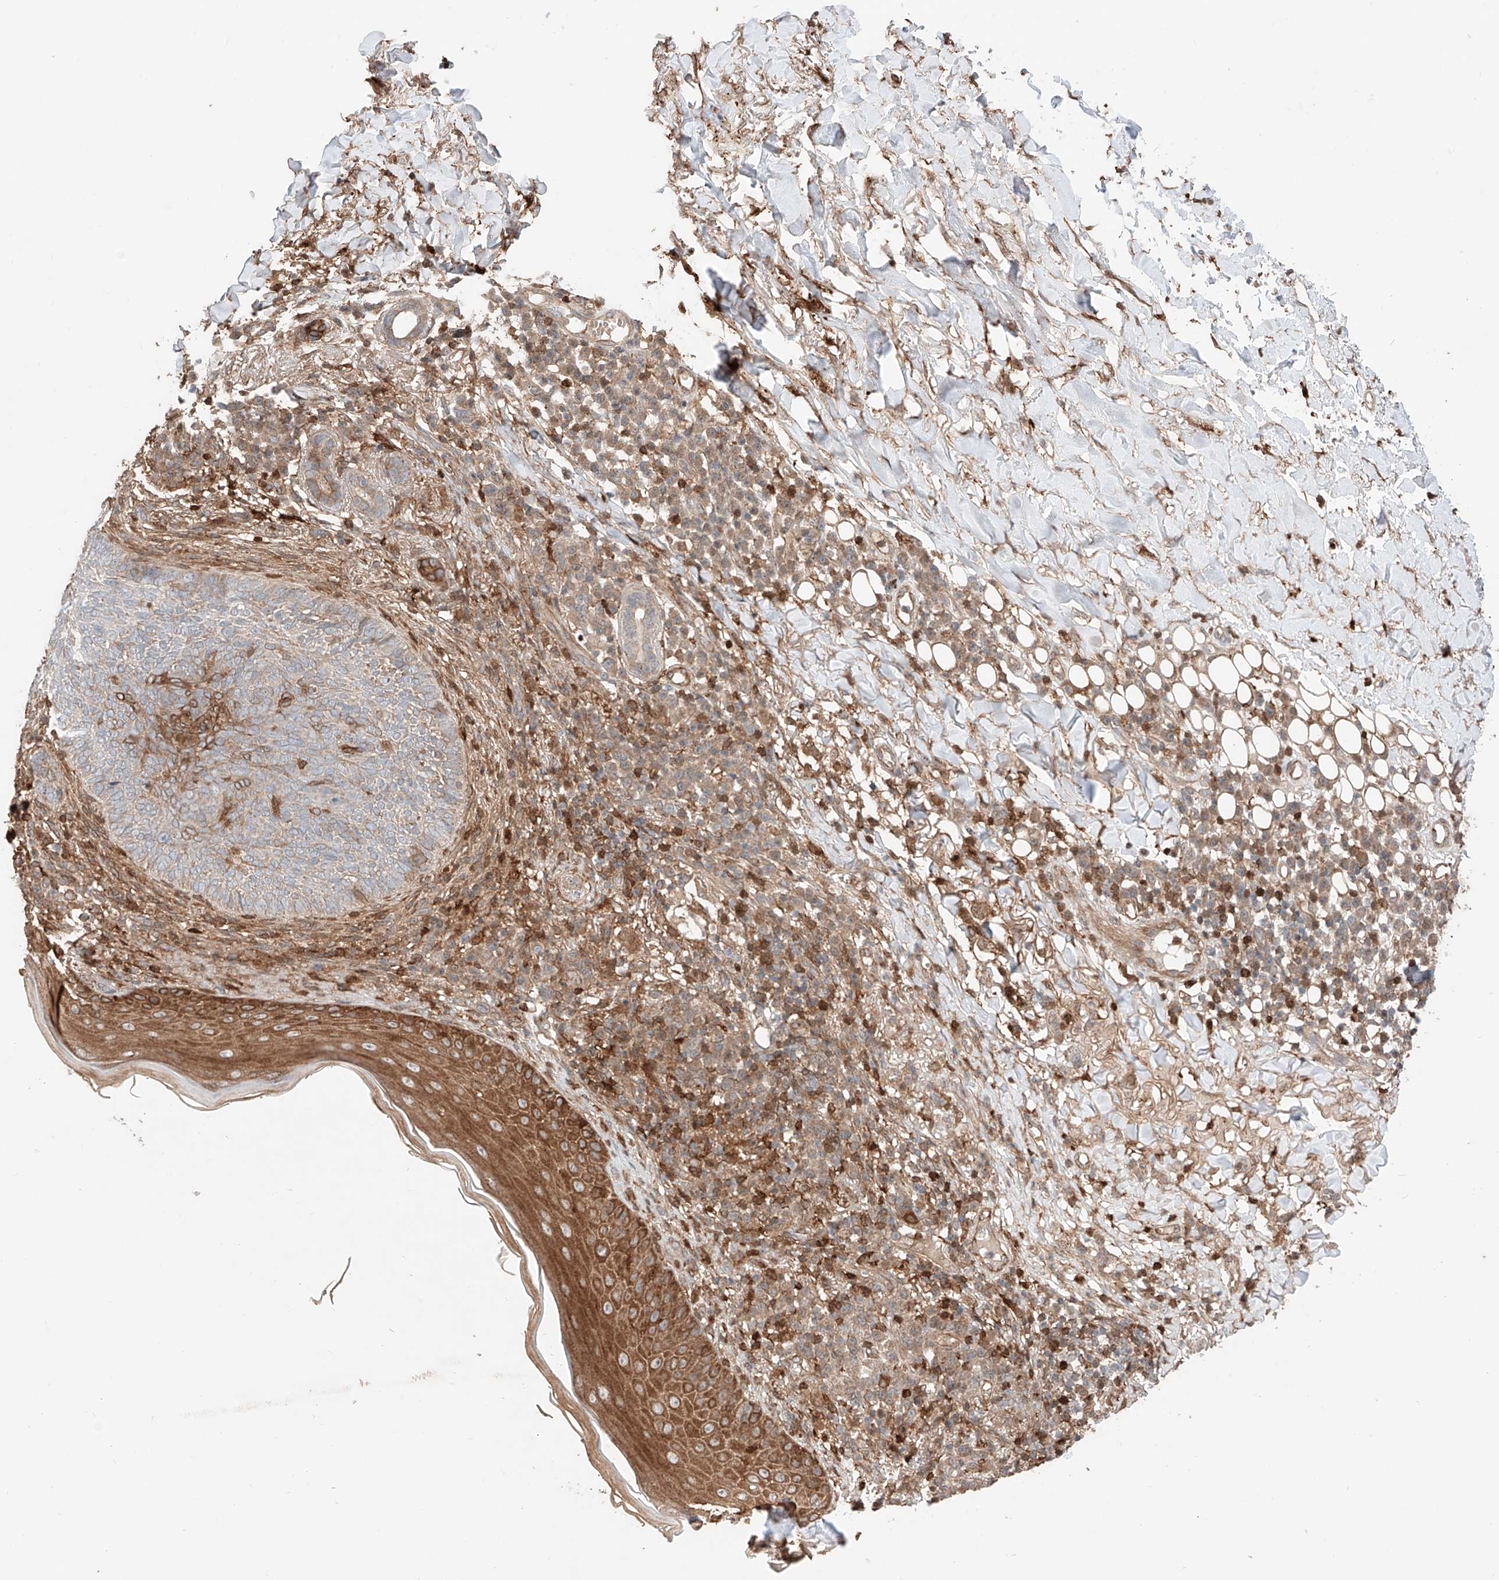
{"staining": {"intensity": "moderate", "quantity": "<25%", "location": "cytoplasmic/membranous"}, "tissue": "skin cancer", "cell_type": "Tumor cells", "image_type": "cancer", "snomed": [{"axis": "morphology", "description": "Basal cell carcinoma"}, {"axis": "topography", "description": "Skin"}], "caption": "Immunohistochemistry image of human skin basal cell carcinoma stained for a protein (brown), which displays low levels of moderate cytoplasmic/membranous expression in approximately <25% of tumor cells.", "gene": "IGSF22", "patient": {"sex": "male", "age": 85}}